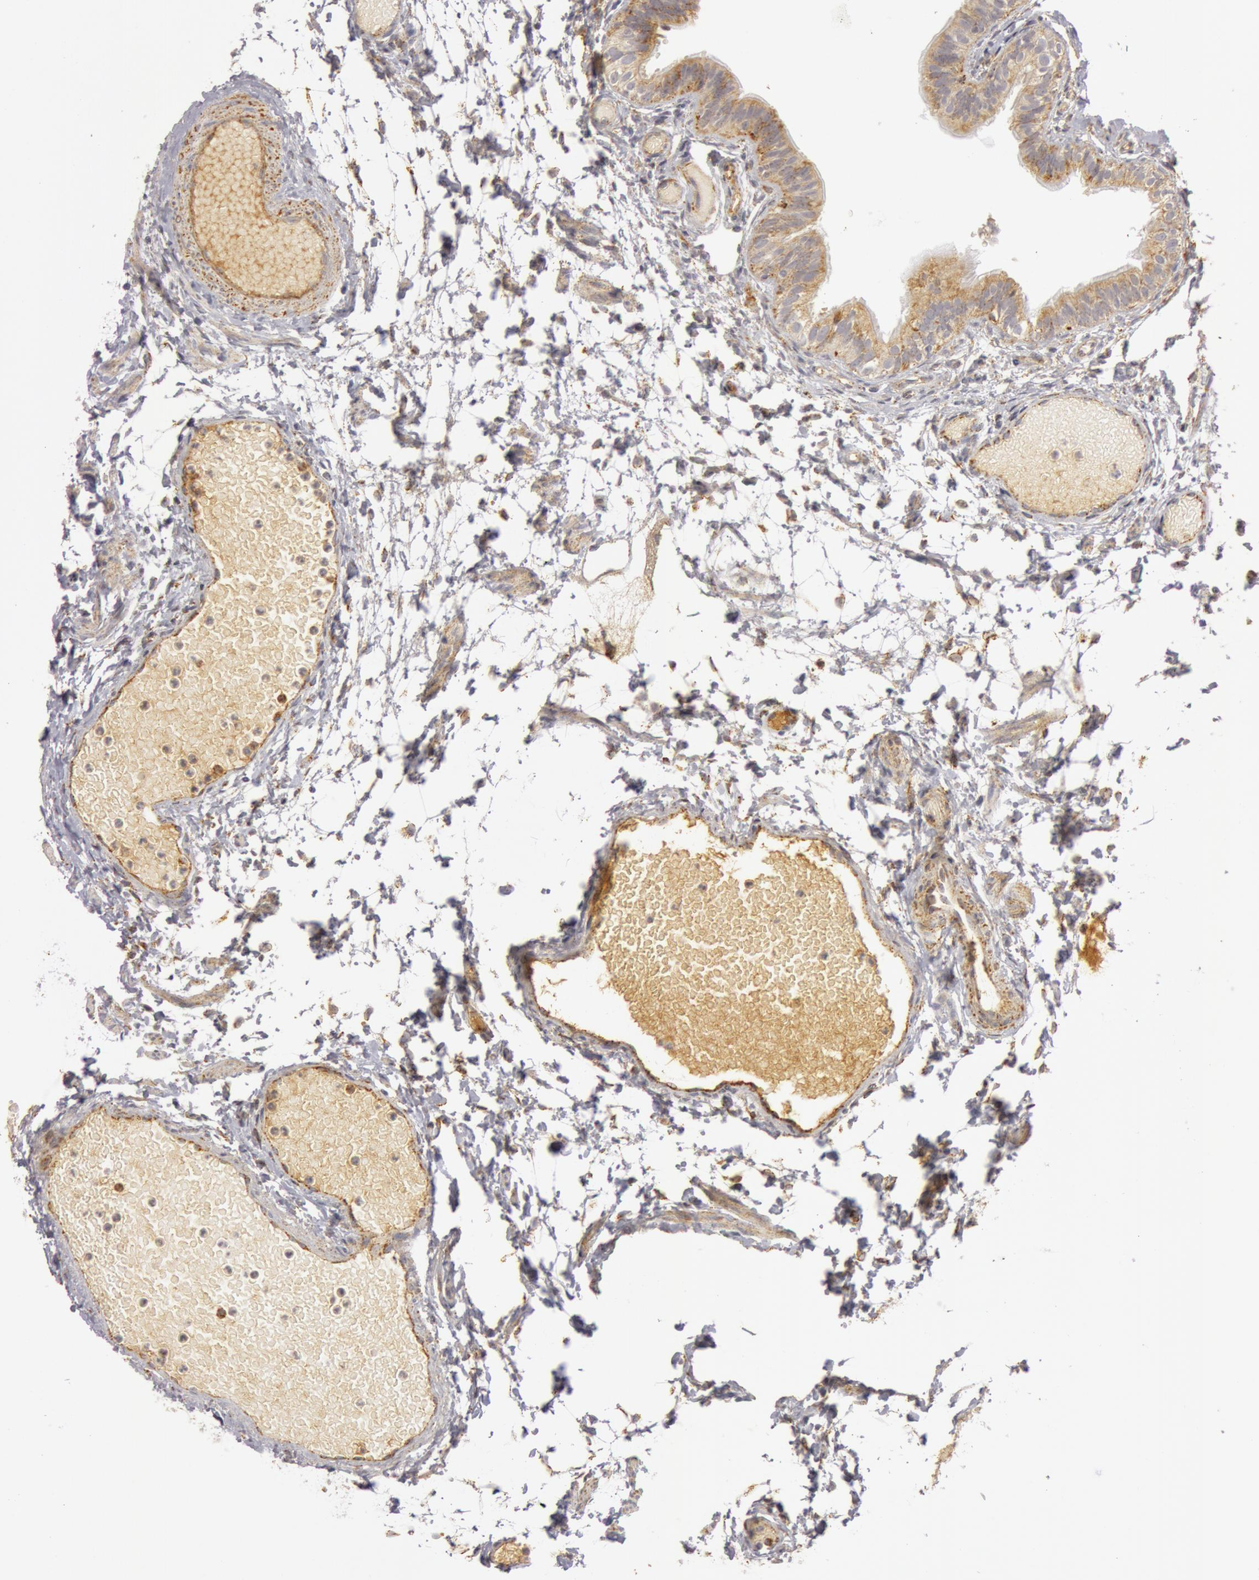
{"staining": {"intensity": "weak", "quantity": ">75%", "location": "cytoplasmic/membranous"}, "tissue": "fallopian tube", "cell_type": "Glandular cells", "image_type": "normal", "snomed": [{"axis": "morphology", "description": "Normal tissue, NOS"}, {"axis": "morphology", "description": "Dermoid, NOS"}, {"axis": "topography", "description": "Fallopian tube"}], "caption": "Immunohistochemistry (IHC) of unremarkable fallopian tube exhibits low levels of weak cytoplasmic/membranous expression in about >75% of glandular cells.", "gene": "C7", "patient": {"sex": "female", "age": 33}}